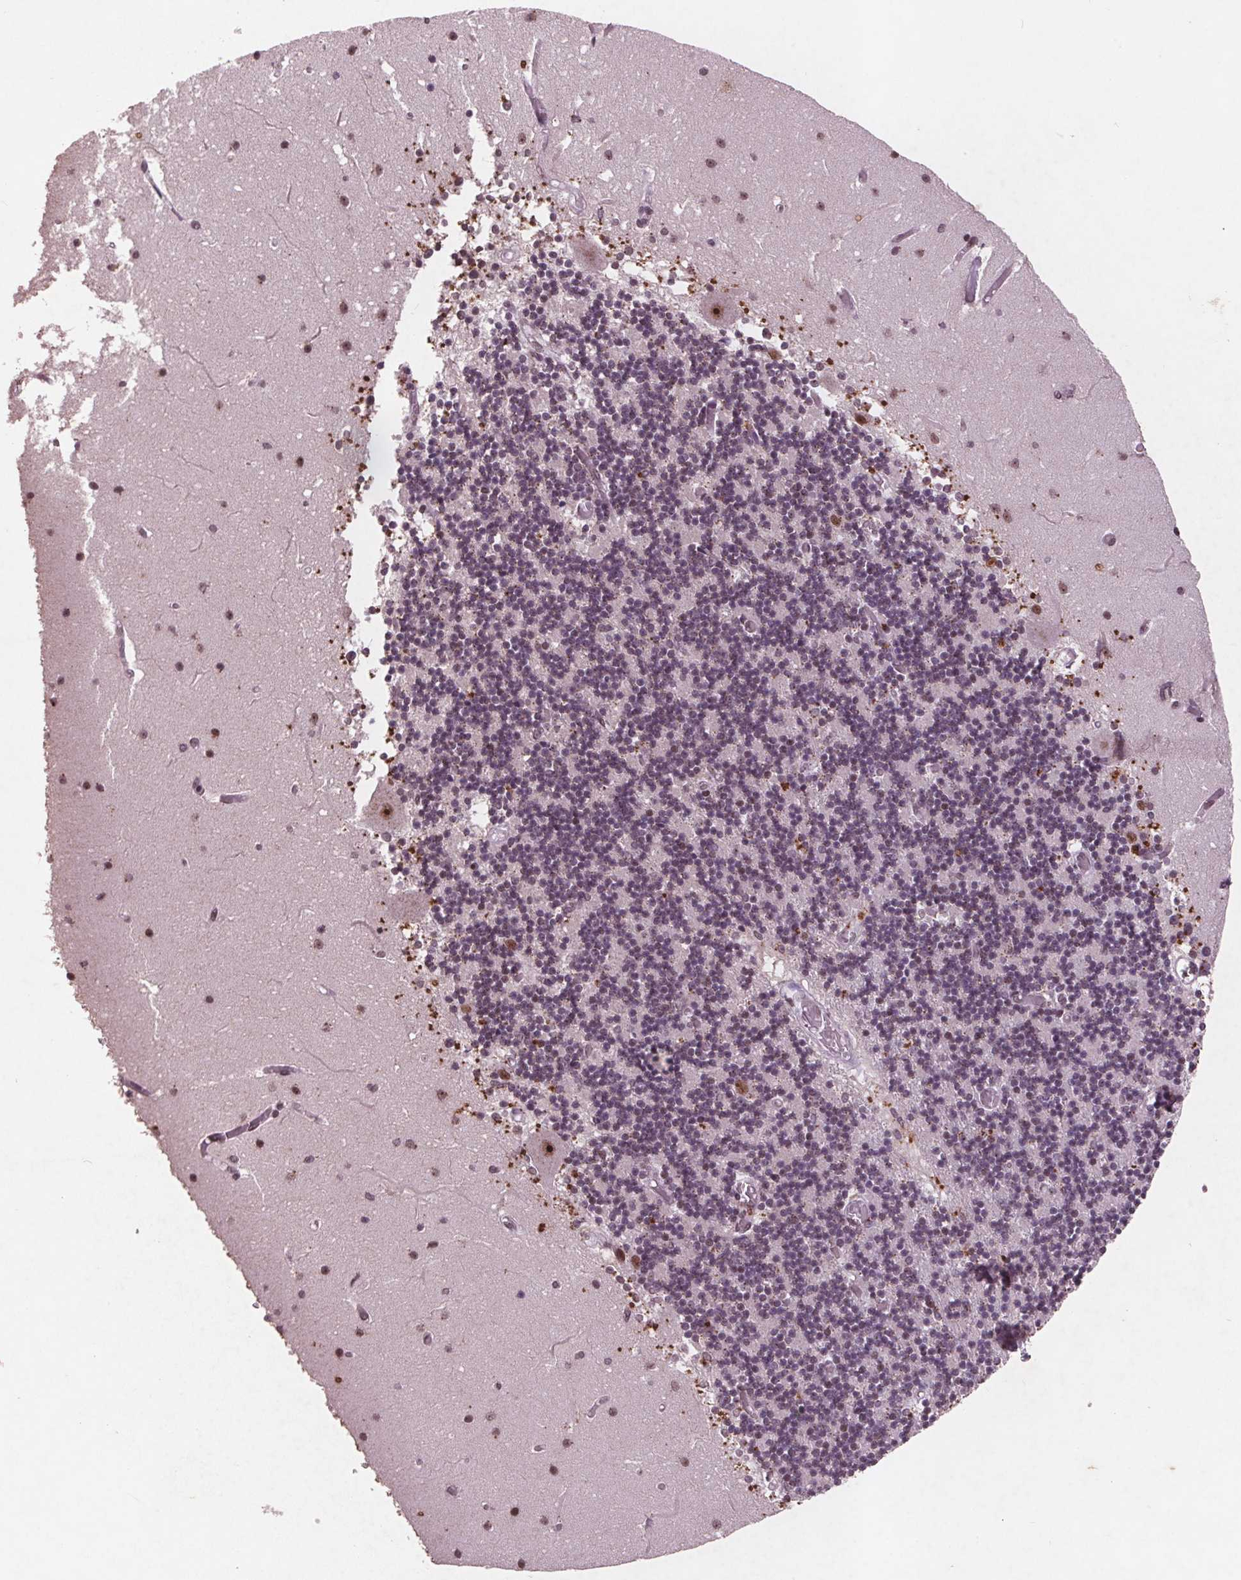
{"staining": {"intensity": "moderate", "quantity": "25%-75%", "location": "nuclear"}, "tissue": "cerebellum", "cell_type": "Cells in granular layer", "image_type": "normal", "snomed": [{"axis": "morphology", "description": "Normal tissue, NOS"}, {"axis": "topography", "description": "Cerebellum"}], "caption": "Immunohistochemistry (IHC) of benign cerebellum reveals medium levels of moderate nuclear positivity in about 25%-75% of cells in granular layer.", "gene": "RPS6KA2", "patient": {"sex": "female", "age": 28}}